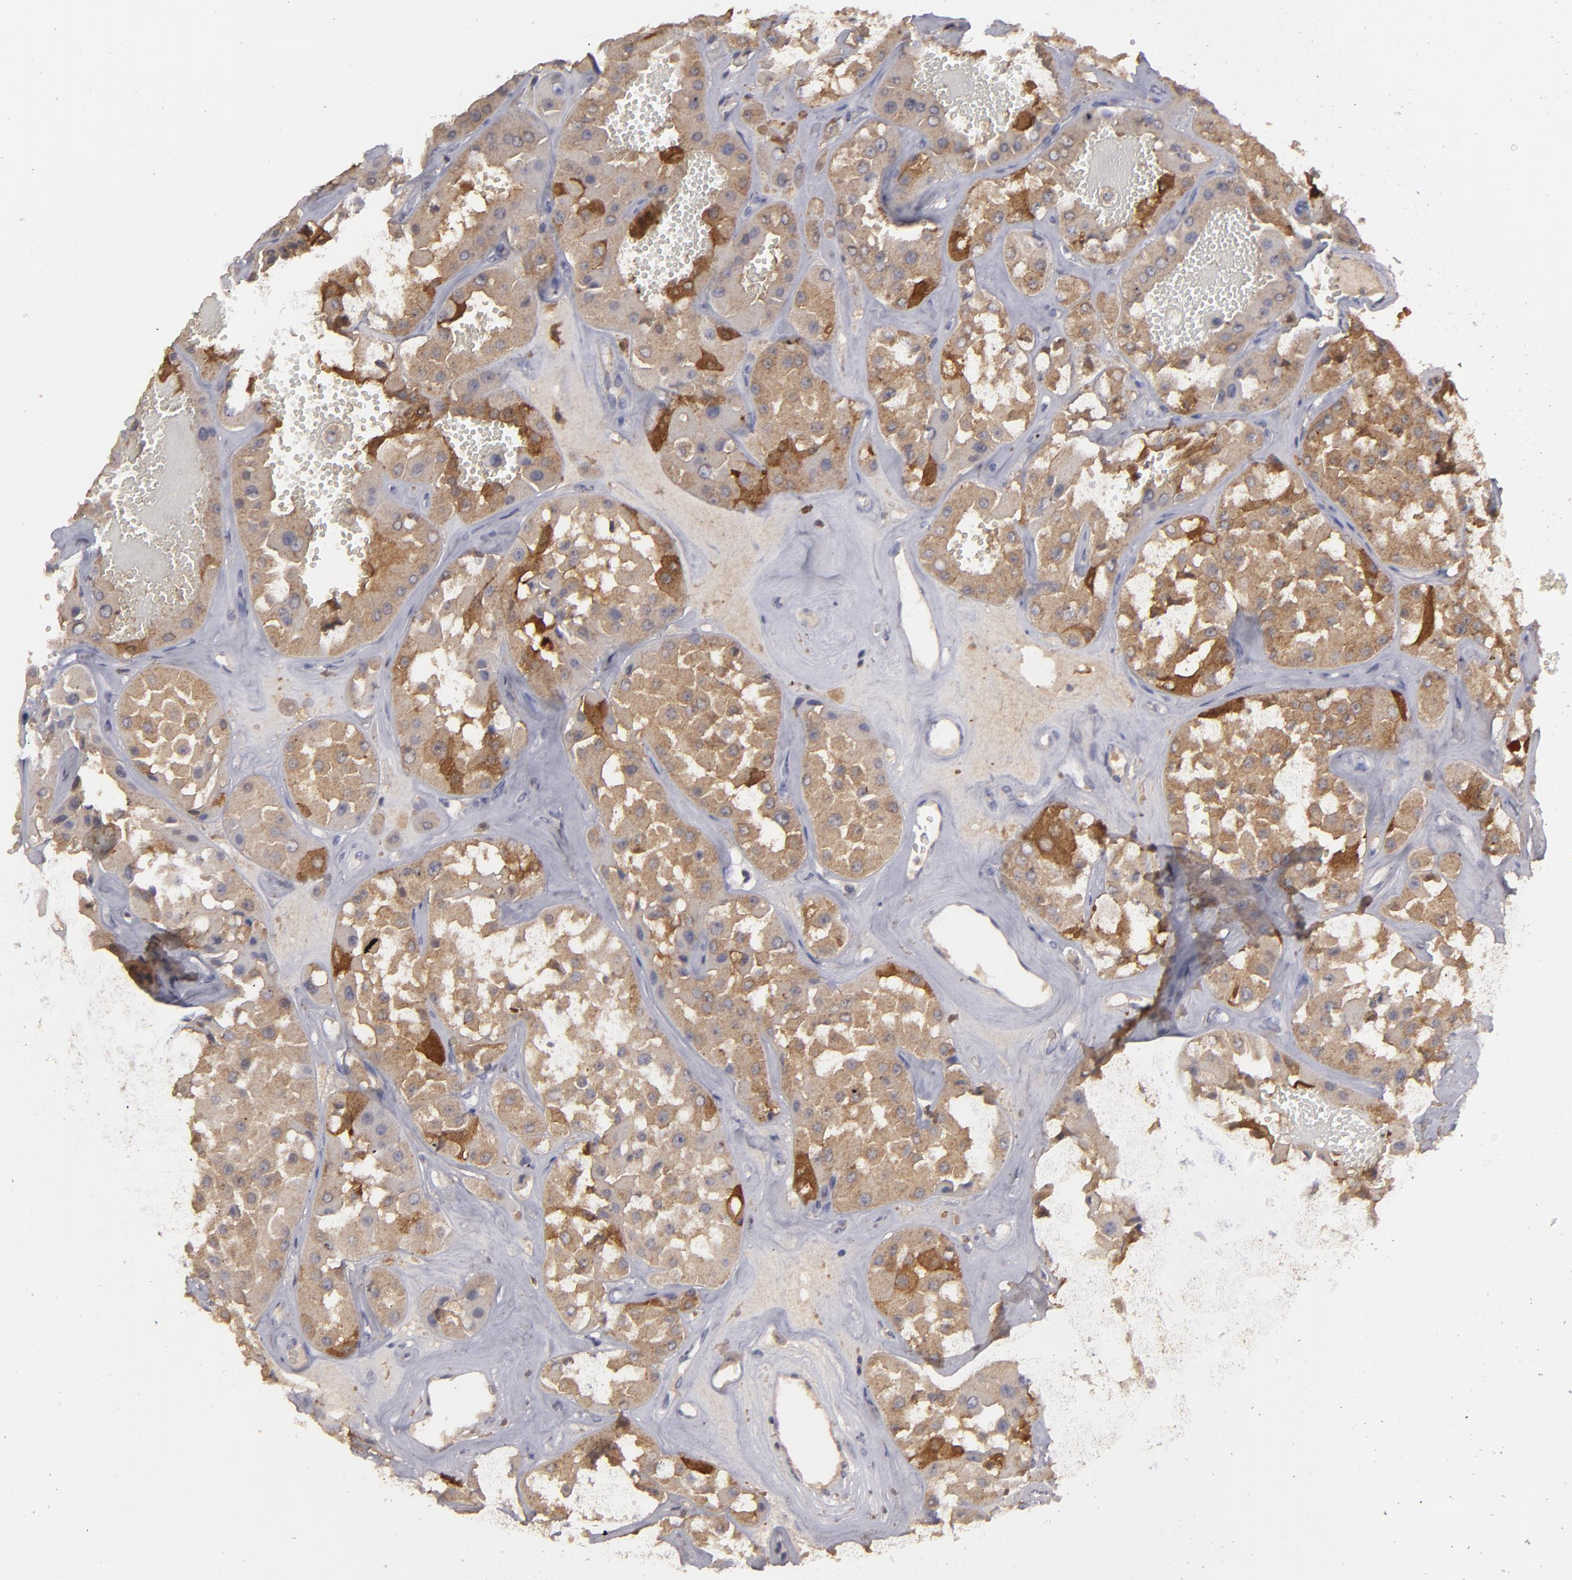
{"staining": {"intensity": "moderate", "quantity": ">75%", "location": "cytoplasmic/membranous"}, "tissue": "renal cancer", "cell_type": "Tumor cells", "image_type": "cancer", "snomed": [{"axis": "morphology", "description": "Adenocarcinoma, uncertain malignant potential"}, {"axis": "topography", "description": "Kidney"}], "caption": "Immunohistochemical staining of adenocarcinoma,  uncertain malignant potential (renal) reveals medium levels of moderate cytoplasmic/membranous protein staining in approximately >75% of tumor cells. Immunohistochemistry stains the protein in brown and the nuclei are stained blue.", "gene": "SEMA3G", "patient": {"sex": "male", "age": 63}}